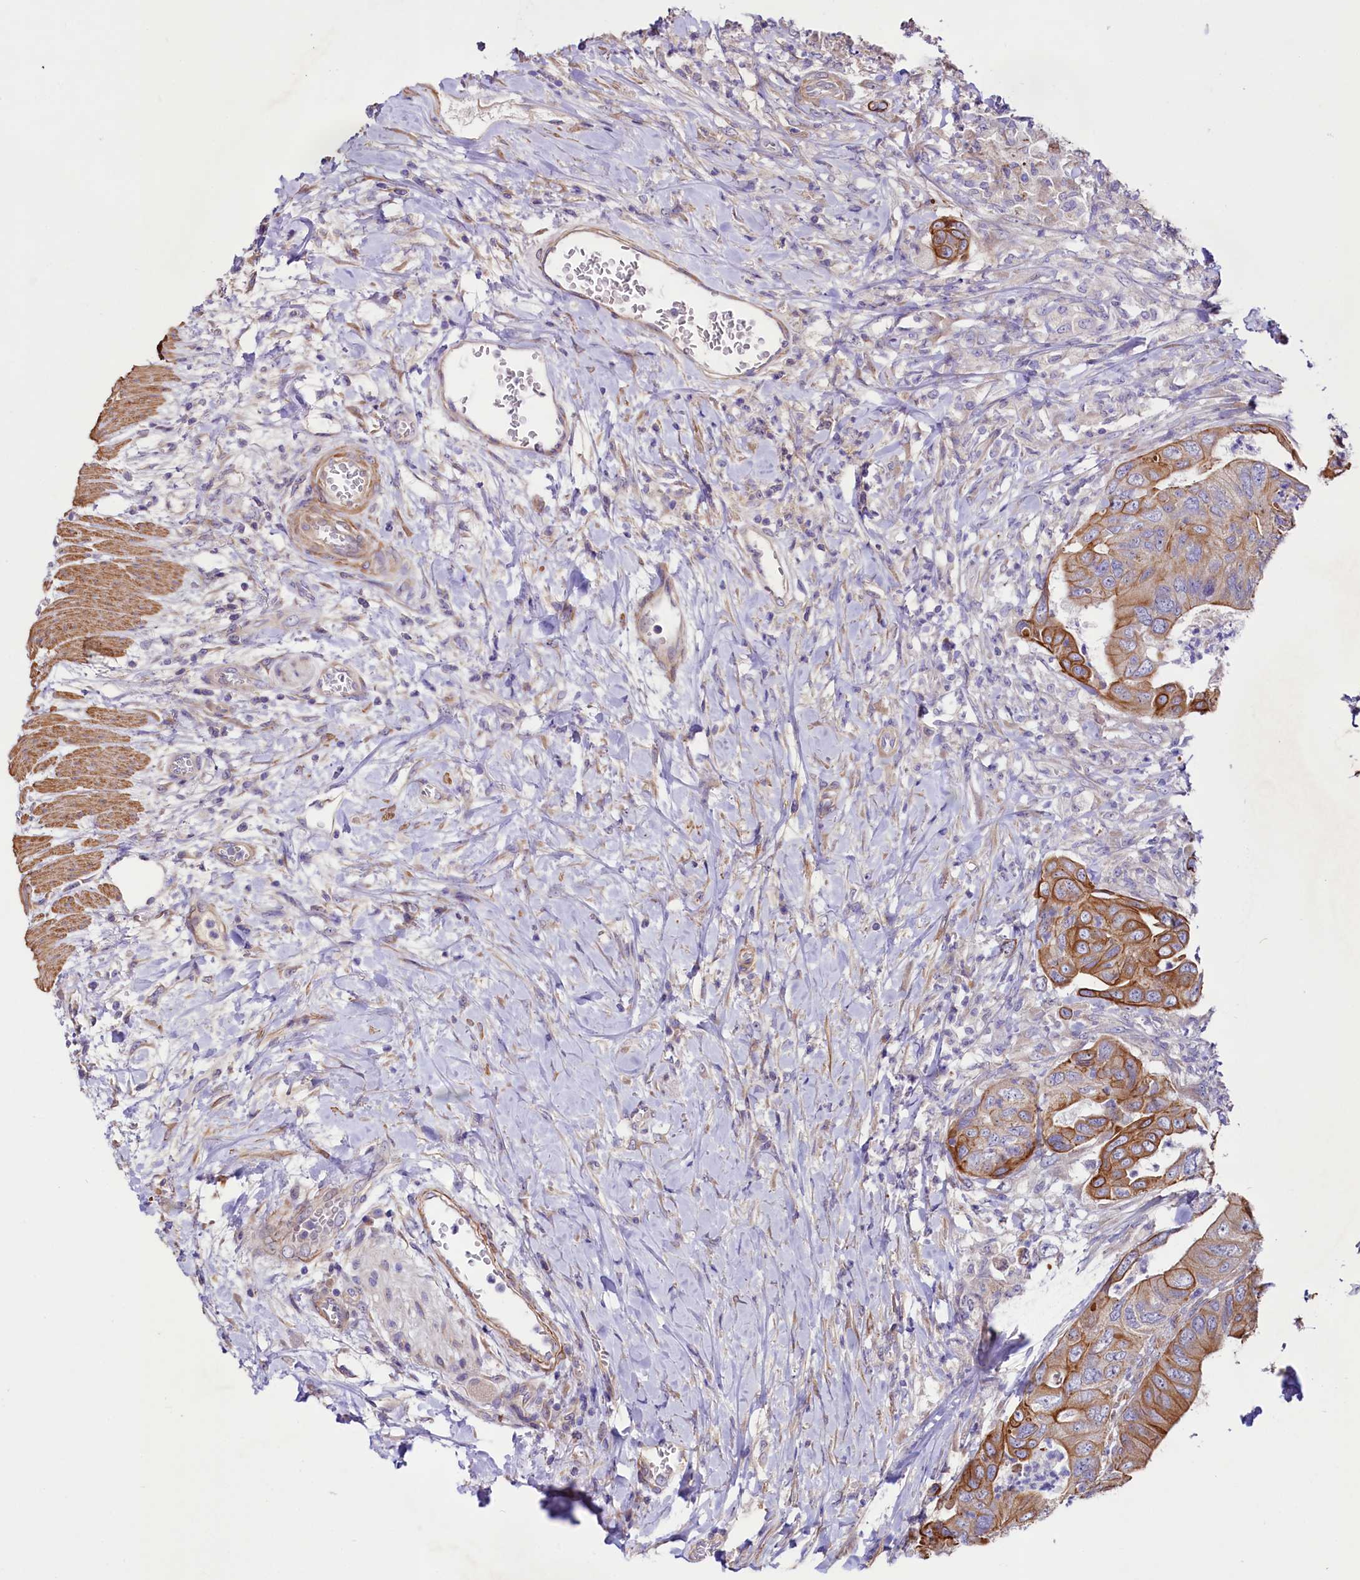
{"staining": {"intensity": "moderate", "quantity": ">75%", "location": "cytoplasmic/membranous"}, "tissue": "colorectal cancer", "cell_type": "Tumor cells", "image_type": "cancer", "snomed": [{"axis": "morphology", "description": "Adenocarcinoma, NOS"}, {"axis": "topography", "description": "Rectum"}], "caption": "Protein analysis of adenocarcinoma (colorectal) tissue exhibits moderate cytoplasmic/membranous staining in approximately >75% of tumor cells.", "gene": "VPS11", "patient": {"sex": "male", "age": 63}}